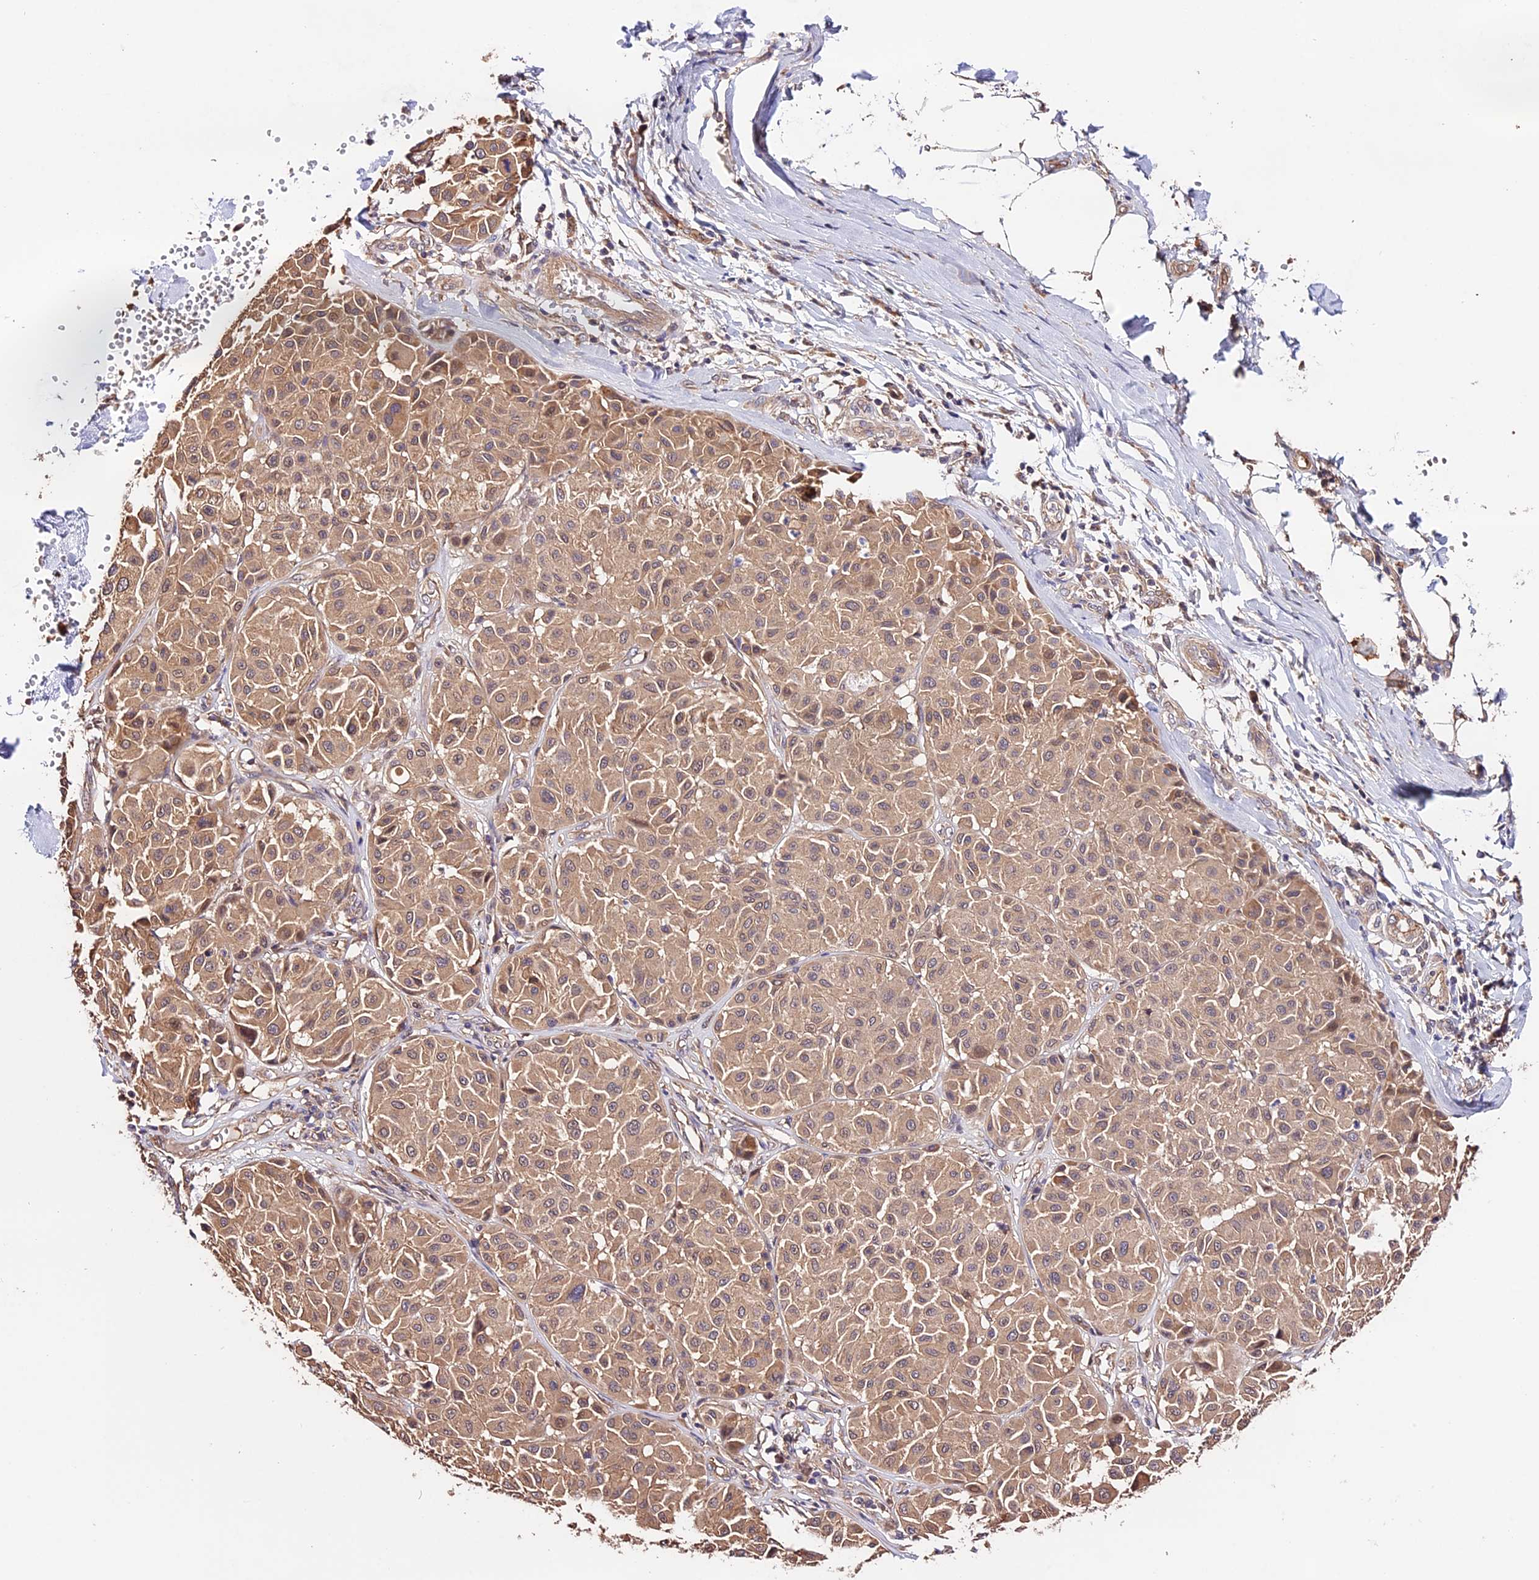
{"staining": {"intensity": "weak", "quantity": ">75%", "location": "cytoplasmic/membranous"}, "tissue": "melanoma", "cell_type": "Tumor cells", "image_type": "cancer", "snomed": [{"axis": "morphology", "description": "Malignant melanoma, Metastatic site"}, {"axis": "topography", "description": "Soft tissue"}], "caption": "Immunohistochemical staining of human melanoma reveals weak cytoplasmic/membranous protein expression in approximately >75% of tumor cells. (Brightfield microscopy of DAB IHC at high magnification).", "gene": "CES3", "patient": {"sex": "male", "age": 41}}